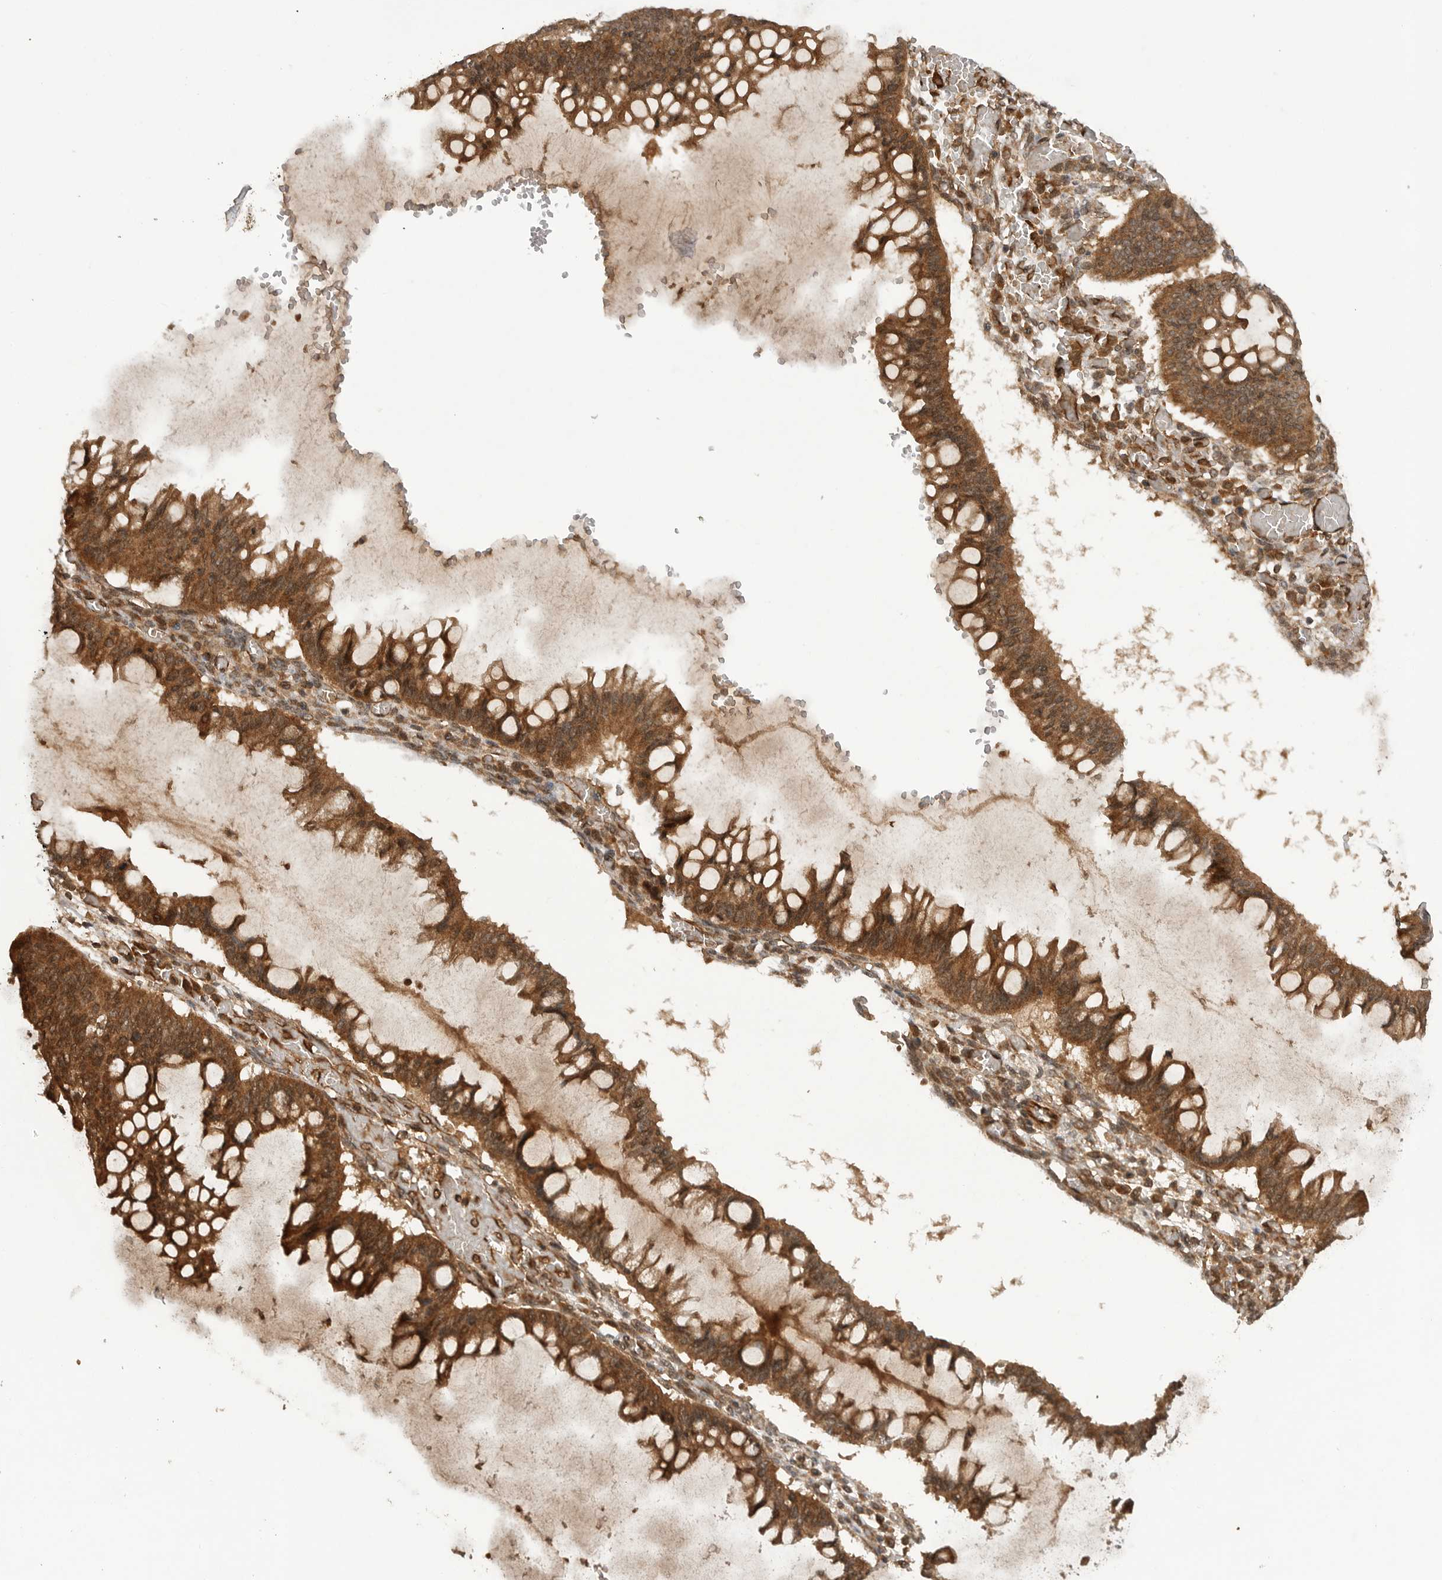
{"staining": {"intensity": "strong", "quantity": ">75%", "location": "cytoplasmic/membranous"}, "tissue": "ovarian cancer", "cell_type": "Tumor cells", "image_type": "cancer", "snomed": [{"axis": "morphology", "description": "Cystadenocarcinoma, mucinous, NOS"}, {"axis": "topography", "description": "Ovary"}], "caption": "There is high levels of strong cytoplasmic/membranous positivity in tumor cells of ovarian cancer, as demonstrated by immunohistochemical staining (brown color).", "gene": "PRDX4", "patient": {"sex": "female", "age": 73}}